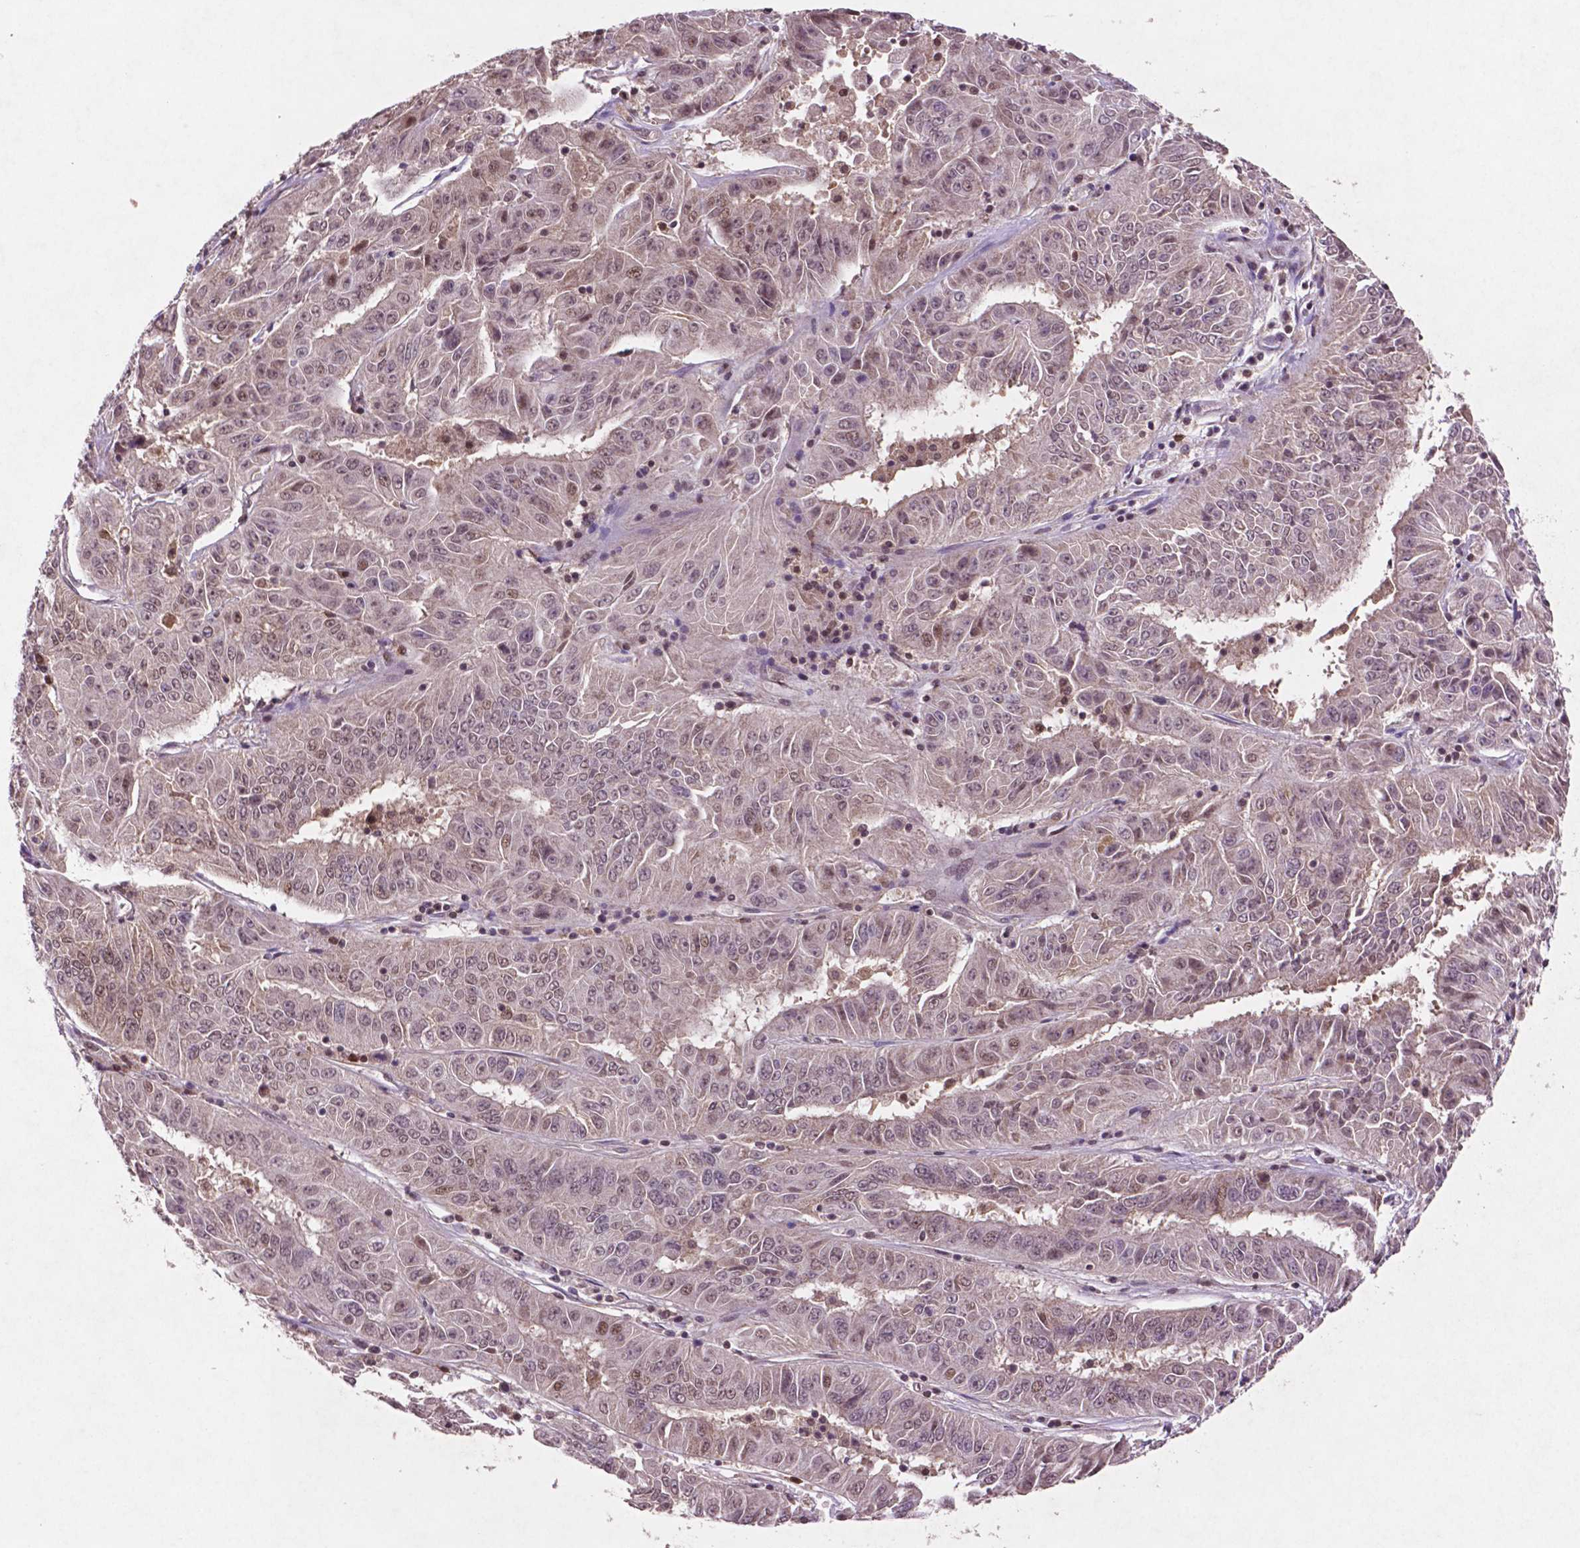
{"staining": {"intensity": "negative", "quantity": "none", "location": "none"}, "tissue": "pancreatic cancer", "cell_type": "Tumor cells", "image_type": "cancer", "snomed": [{"axis": "morphology", "description": "Adenocarcinoma, NOS"}, {"axis": "topography", "description": "Pancreas"}], "caption": "There is no significant positivity in tumor cells of pancreatic cancer (adenocarcinoma).", "gene": "GLRX", "patient": {"sex": "male", "age": 63}}